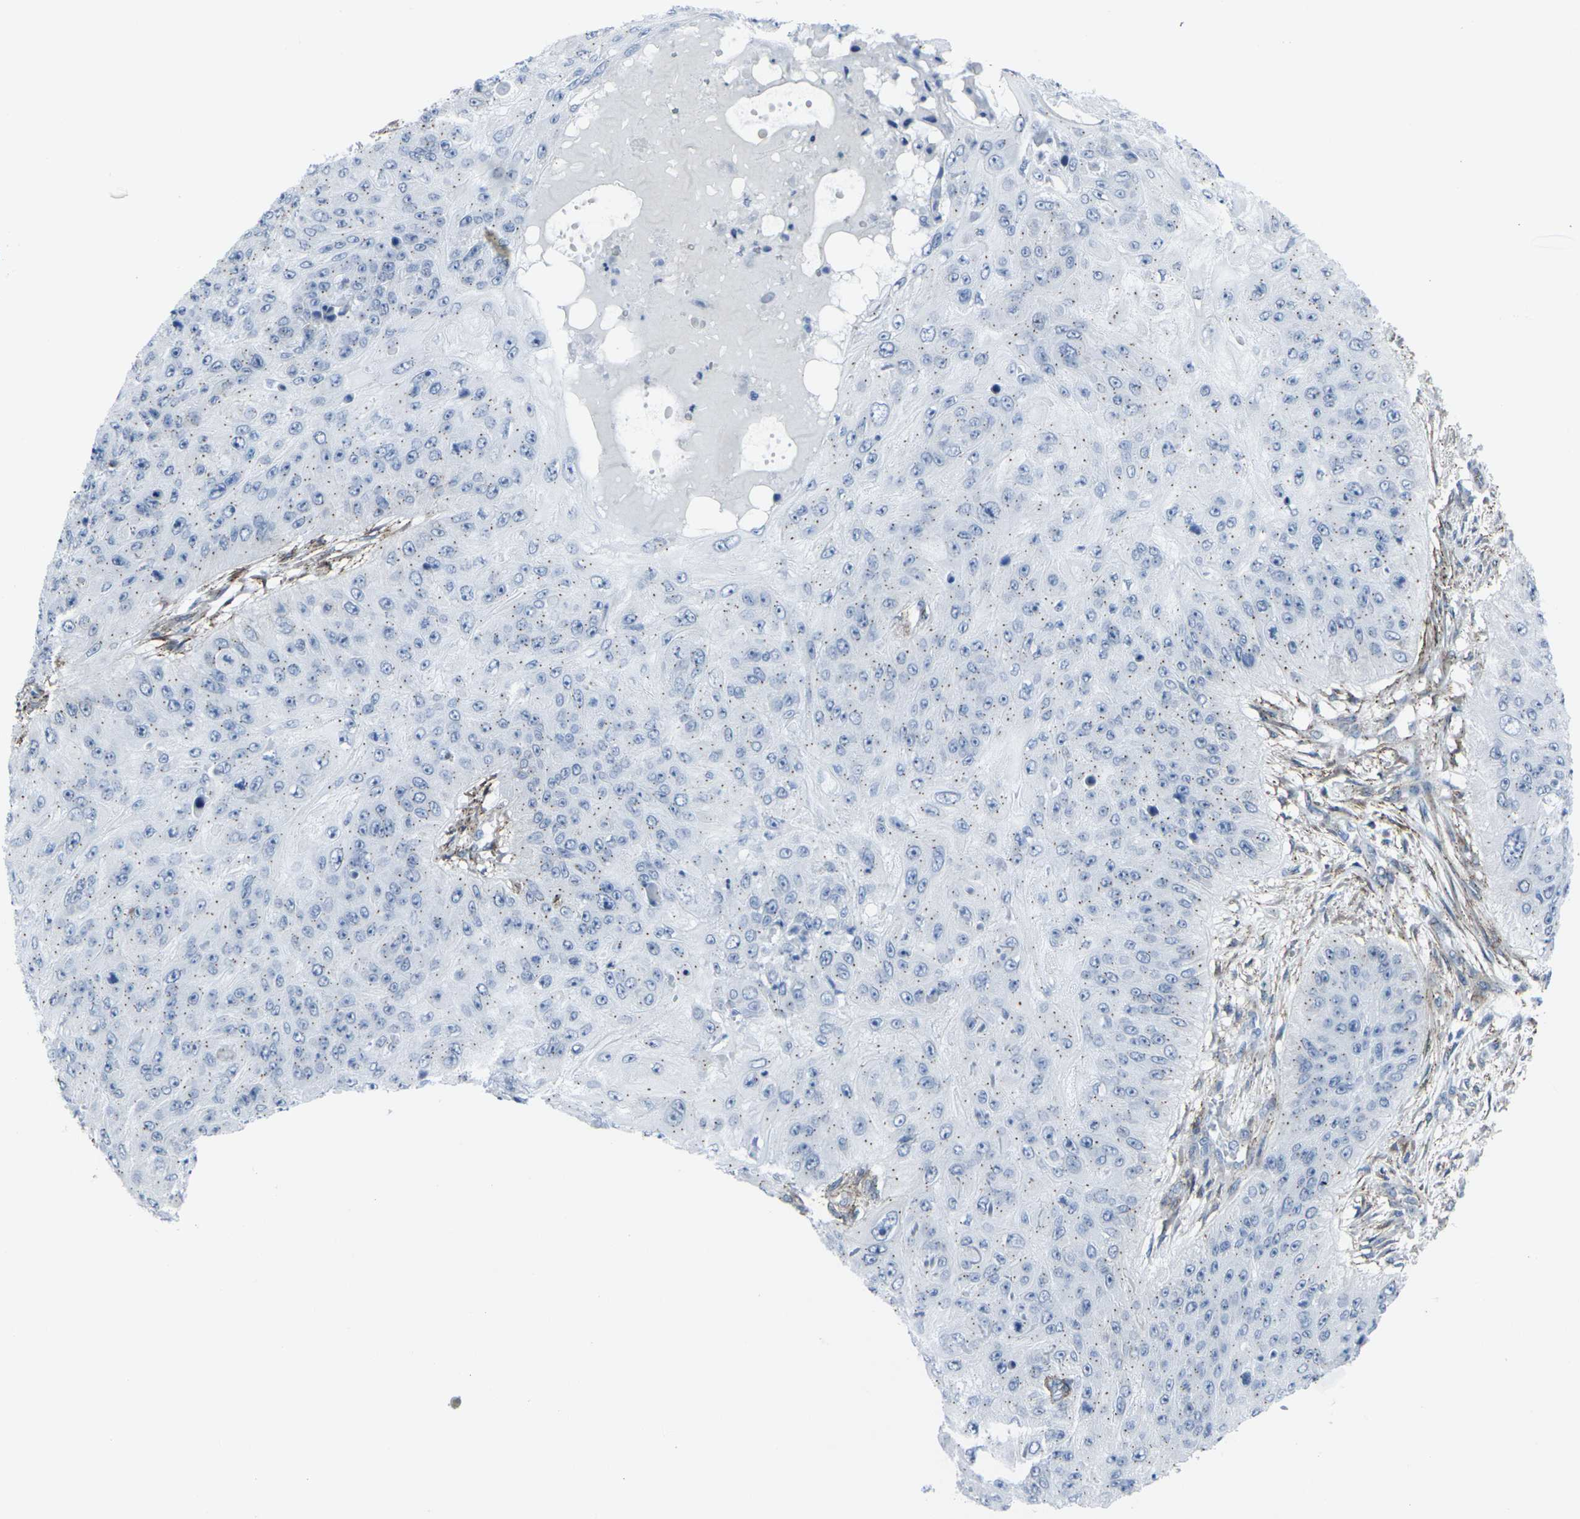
{"staining": {"intensity": "negative", "quantity": "none", "location": "none"}, "tissue": "skin cancer", "cell_type": "Tumor cells", "image_type": "cancer", "snomed": [{"axis": "morphology", "description": "Squamous cell carcinoma, NOS"}, {"axis": "topography", "description": "Skin"}], "caption": "Tumor cells show no significant protein positivity in skin cancer. (Immunohistochemistry, brightfield microscopy, high magnification).", "gene": "CDH11", "patient": {"sex": "female", "age": 80}}